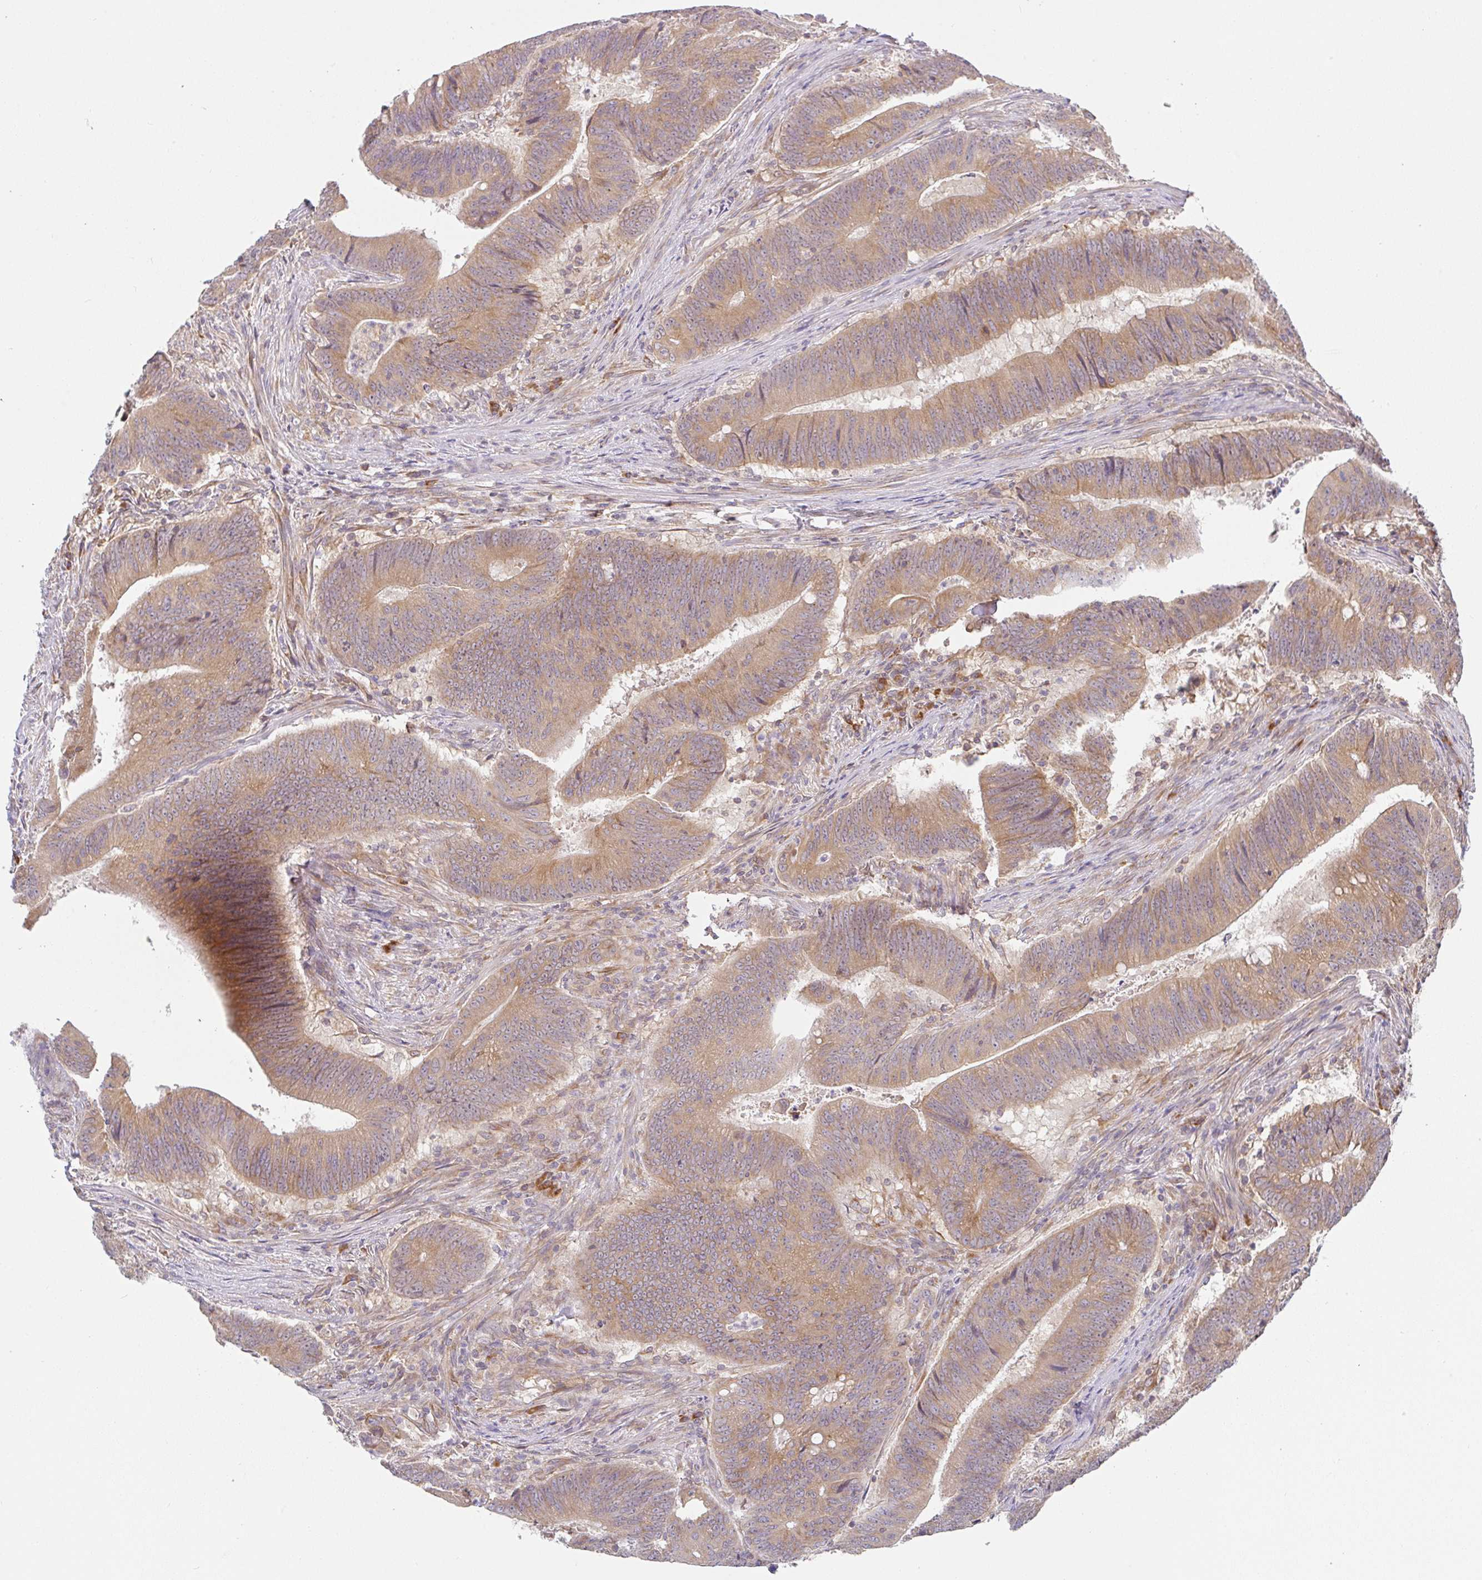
{"staining": {"intensity": "moderate", "quantity": ">75%", "location": "cytoplasmic/membranous"}, "tissue": "colorectal cancer", "cell_type": "Tumor cells", "image_type": "cancer", "snomed": [{"axis": "morphology", "description": "Adenocarcinoma, NOS"}, {"axis": "topography", "description": "Colon"}], "caption": "Colorectal cancer (adenocarcinoma) stained for a protein exhibits moderate cytoplasmic/membranous positivity in tumor cells.", "gene": "DERL2", "patient": {"sex": "female", "age": 87}}